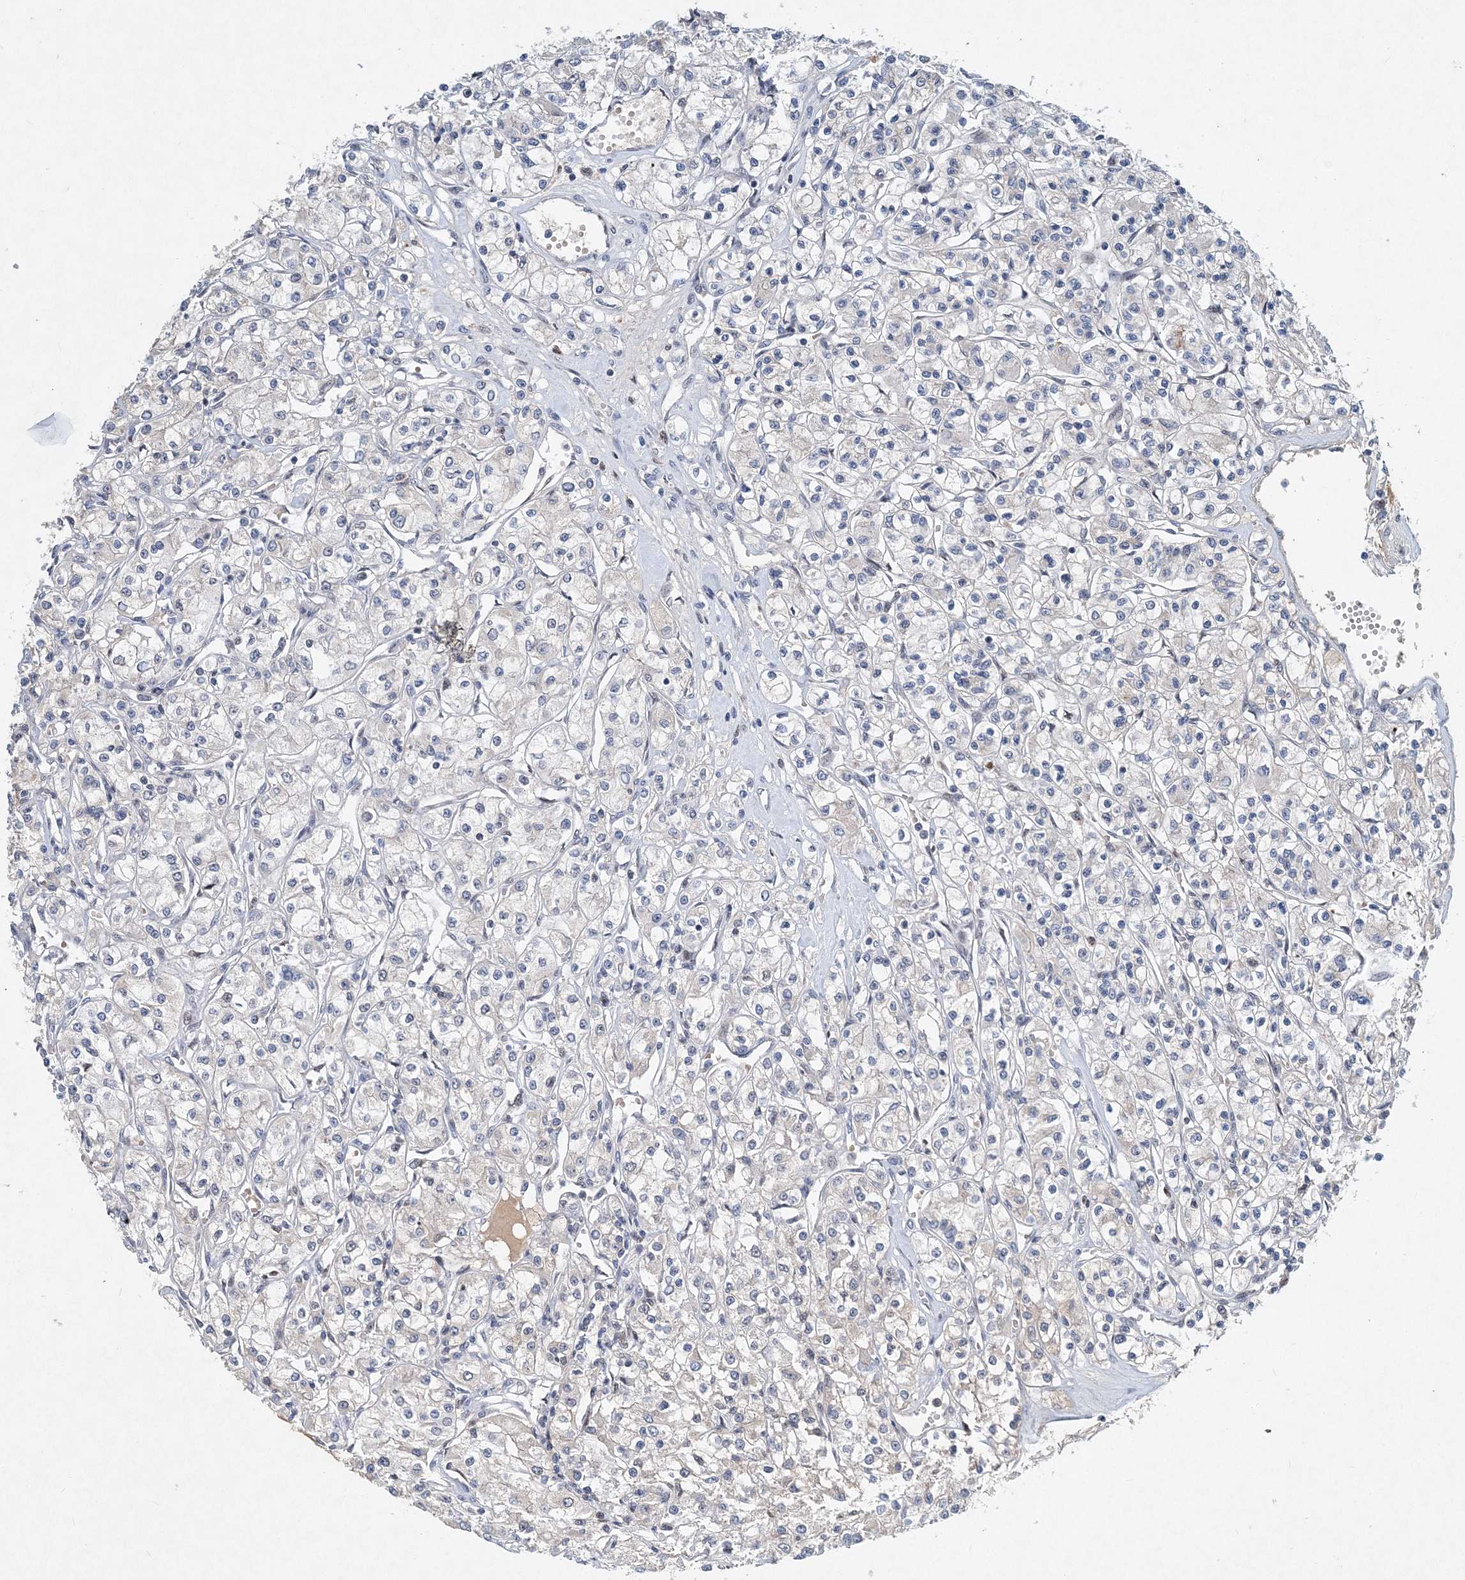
{"staining": {"intensity": "negative", "quantity": "none", "location": "none"}, "tissue": "renal cancer", "cell_type": "Tumor cells", "image_type": "cancer", "snomed": [{"axis": "morphology", "description": "Adenocarcinoma, NOS"}, {"axis": "topography", "description": "Kidney"}], "caption": "DAB (3,3'-diaminobenzidine) immunohistochemical staining of renal cancer displays no significant staining in tumor cells.", "gene": "KPNA4", "patient": {"sex": "female", "age": 59}}